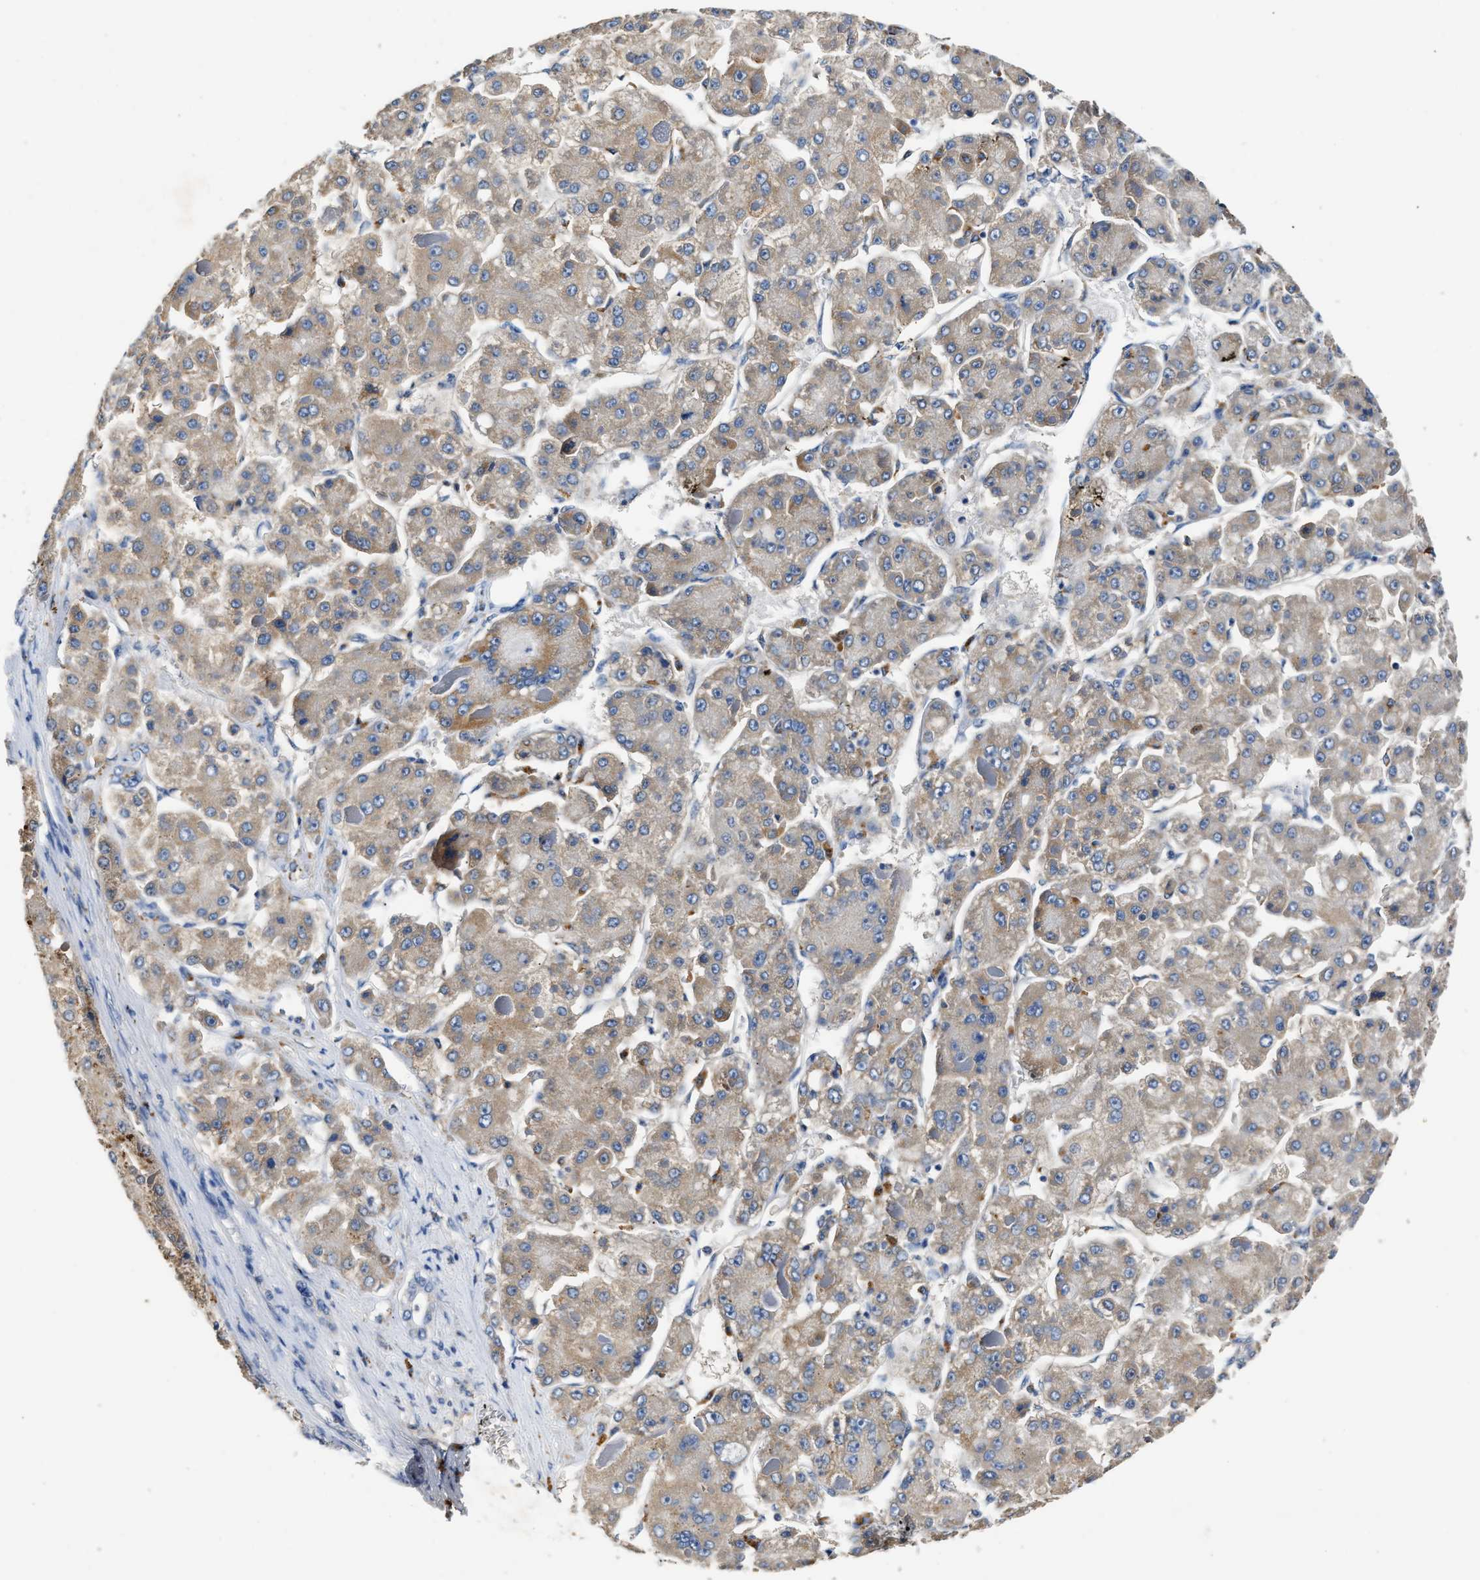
{"staining": {"intensity": "weak", "quantity": "25%-75%", "location": "cytoplasmic/membranous"}, "tissue": "liver cancer", "cell_type": "Tumor cells", "image_type": "cancer", "snomed": [{"axis": "morphology", "description": "Carcinoma, Hepatocellular, NOS"}, {"axis": "topography", "description": "Liver"}], "caption": "Protein expression analysis of human liver cancer reveals weak cytoplasmic/membranous positivity in about 25%-75% of tumor cells.", "gene": "SLCO2B1", "patient": {"sex": "female", "age": 73}}